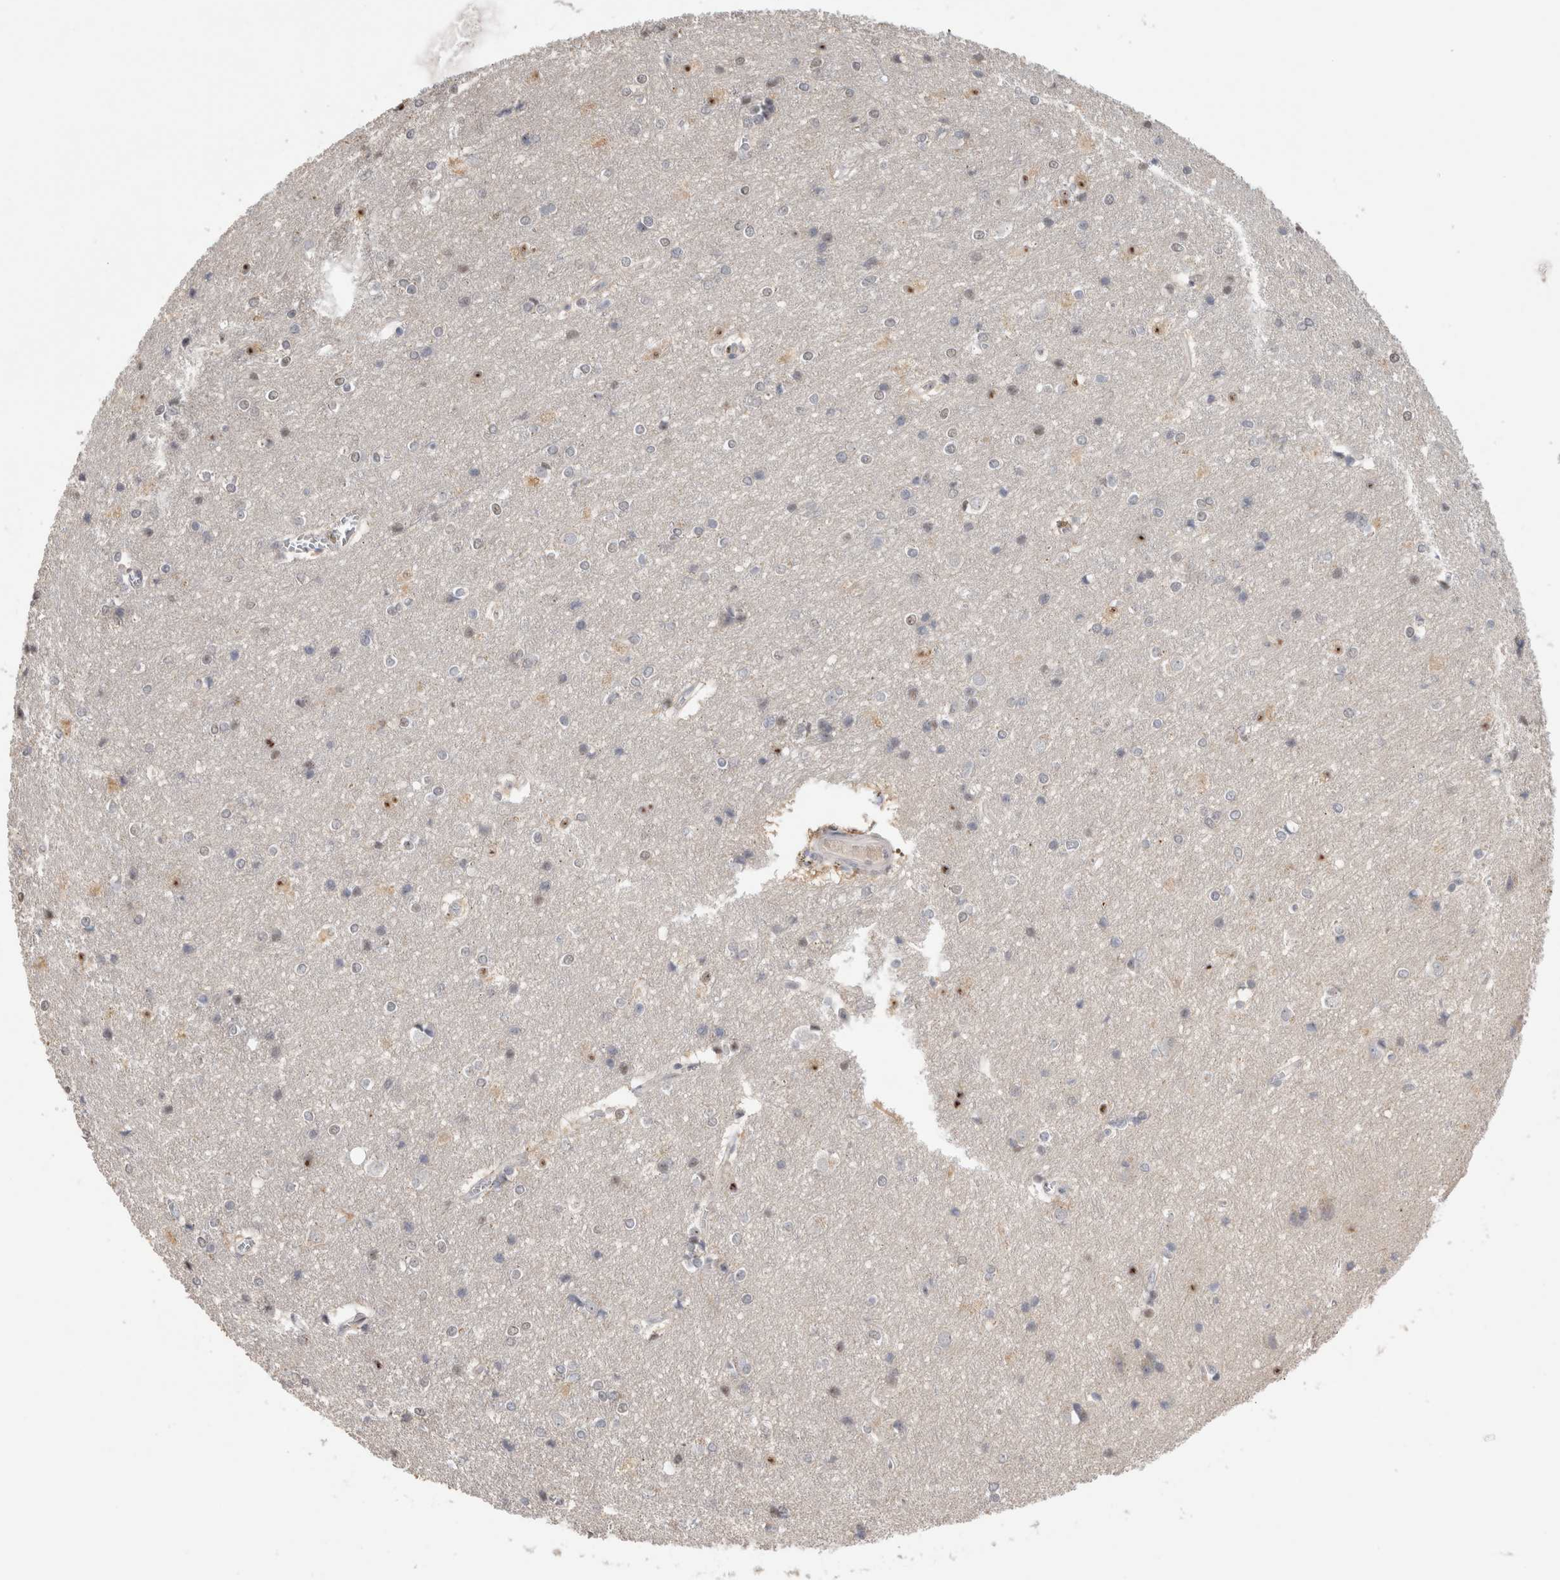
{"staining": {"intensity": "negative", "quantity": "none", "location": "none"}, "tissue": "cerebral cortex", "cell_type": "Endothelial cells", "image_type": "normal", "snomed": [{"axis": "morphology", "description": "Normal tissue, NOS"}, {"axis": "topography", "description": "Cerebral cortex"}], "caption": "High power microscopy micrograph of an immunohistochemistry (IHC) micrograph of normal cerebral cortex, revealing no significant expression in endothelial cells.", "gene": "PIGP", "patient": {"sex": "male", "age": 54}}